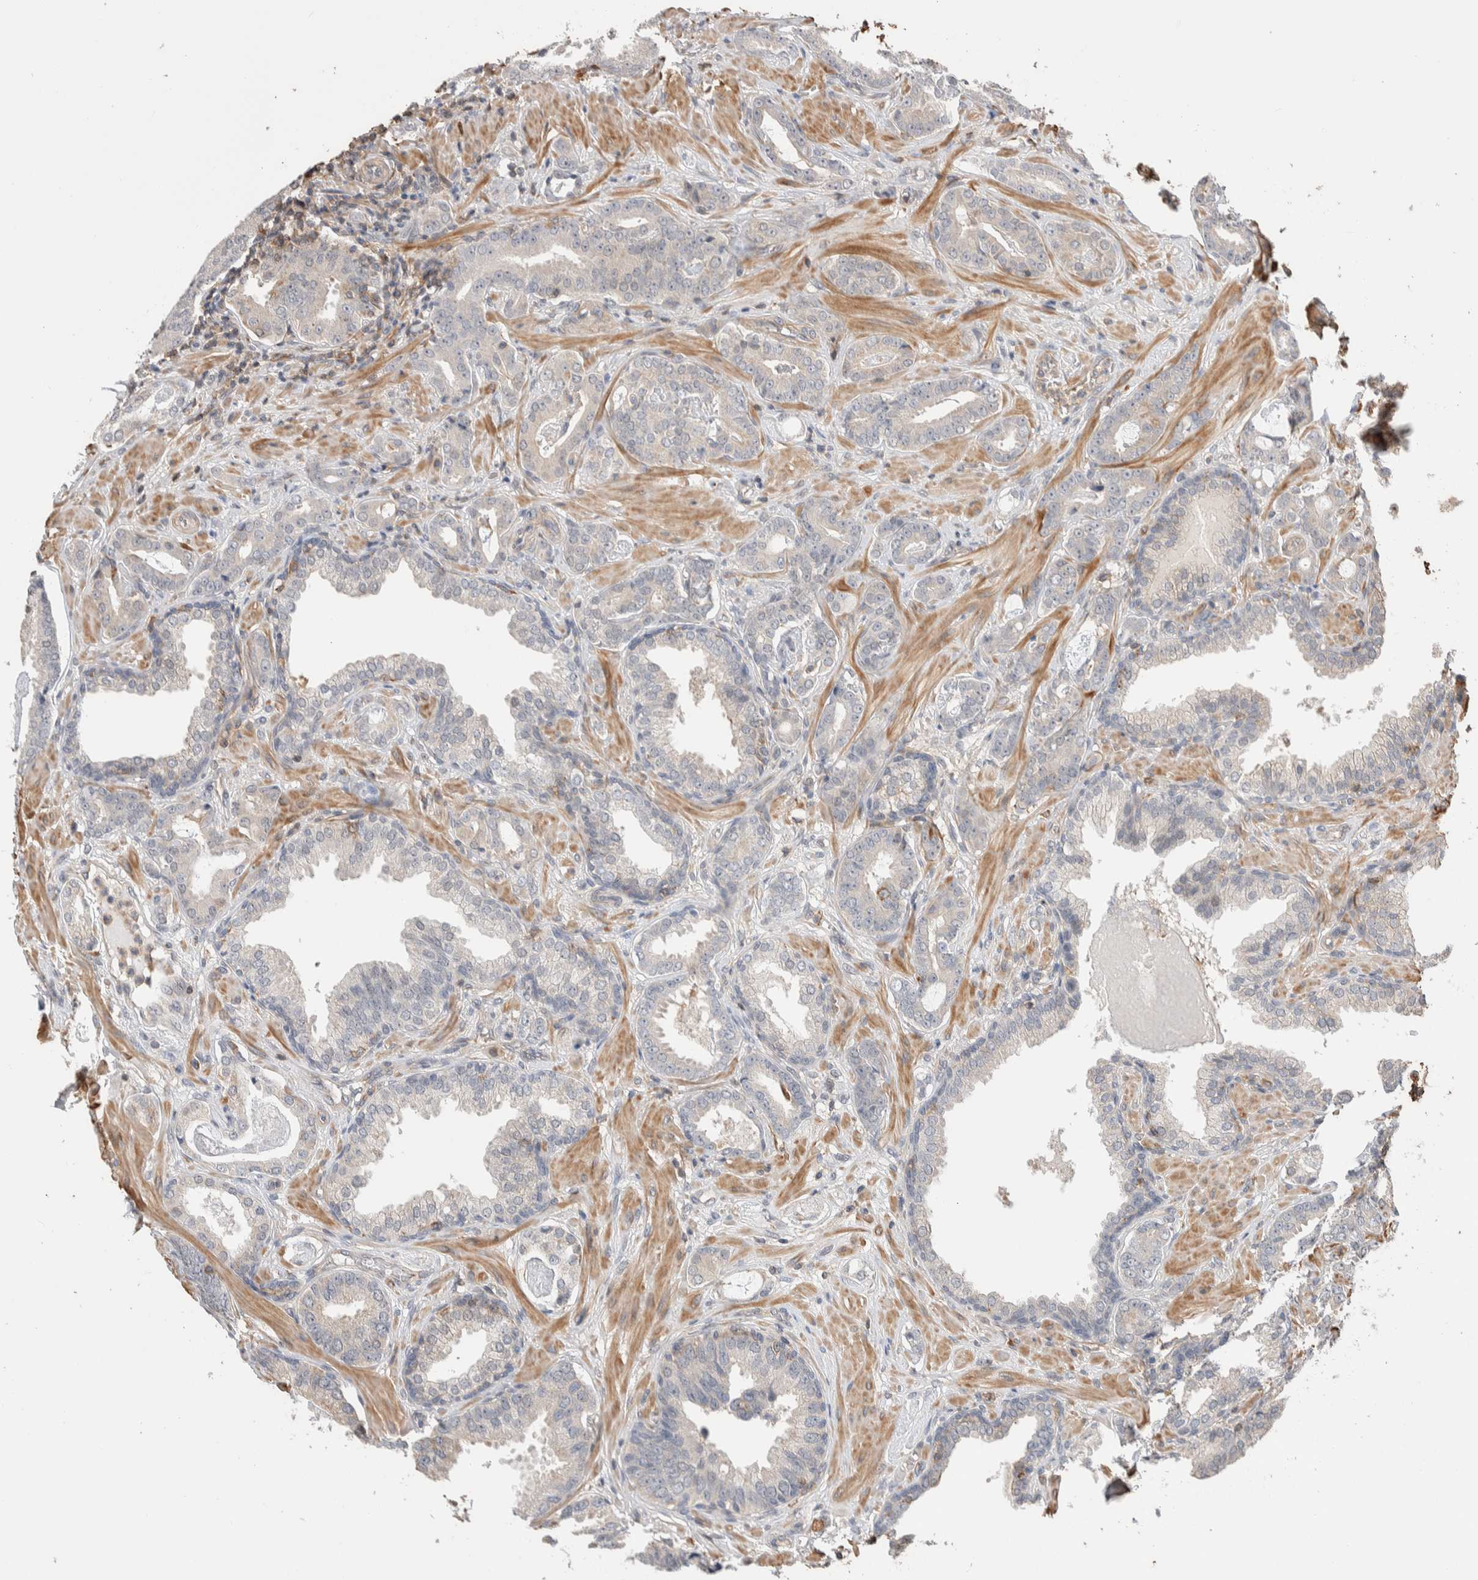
{"staining": {"intensity": "negative", "quantity": "none", "location": "none"}, "tissue": "prostate cancer", "cell_type": "Tumor cells", "image_type": "cancer", "snomed": [{"axis": "morphology", "description": "Adenocarcinoma, Low grade"}, {"axis": "topography", "description": "Prostate"}], "caption": "Immunohistochemical staining of human prostate cancer (low-grade adenocarcinoma) reveals no significant expression in tumor cells.", "gene": "ZNF704", "patient": {"sex": "male", "age": 53}}